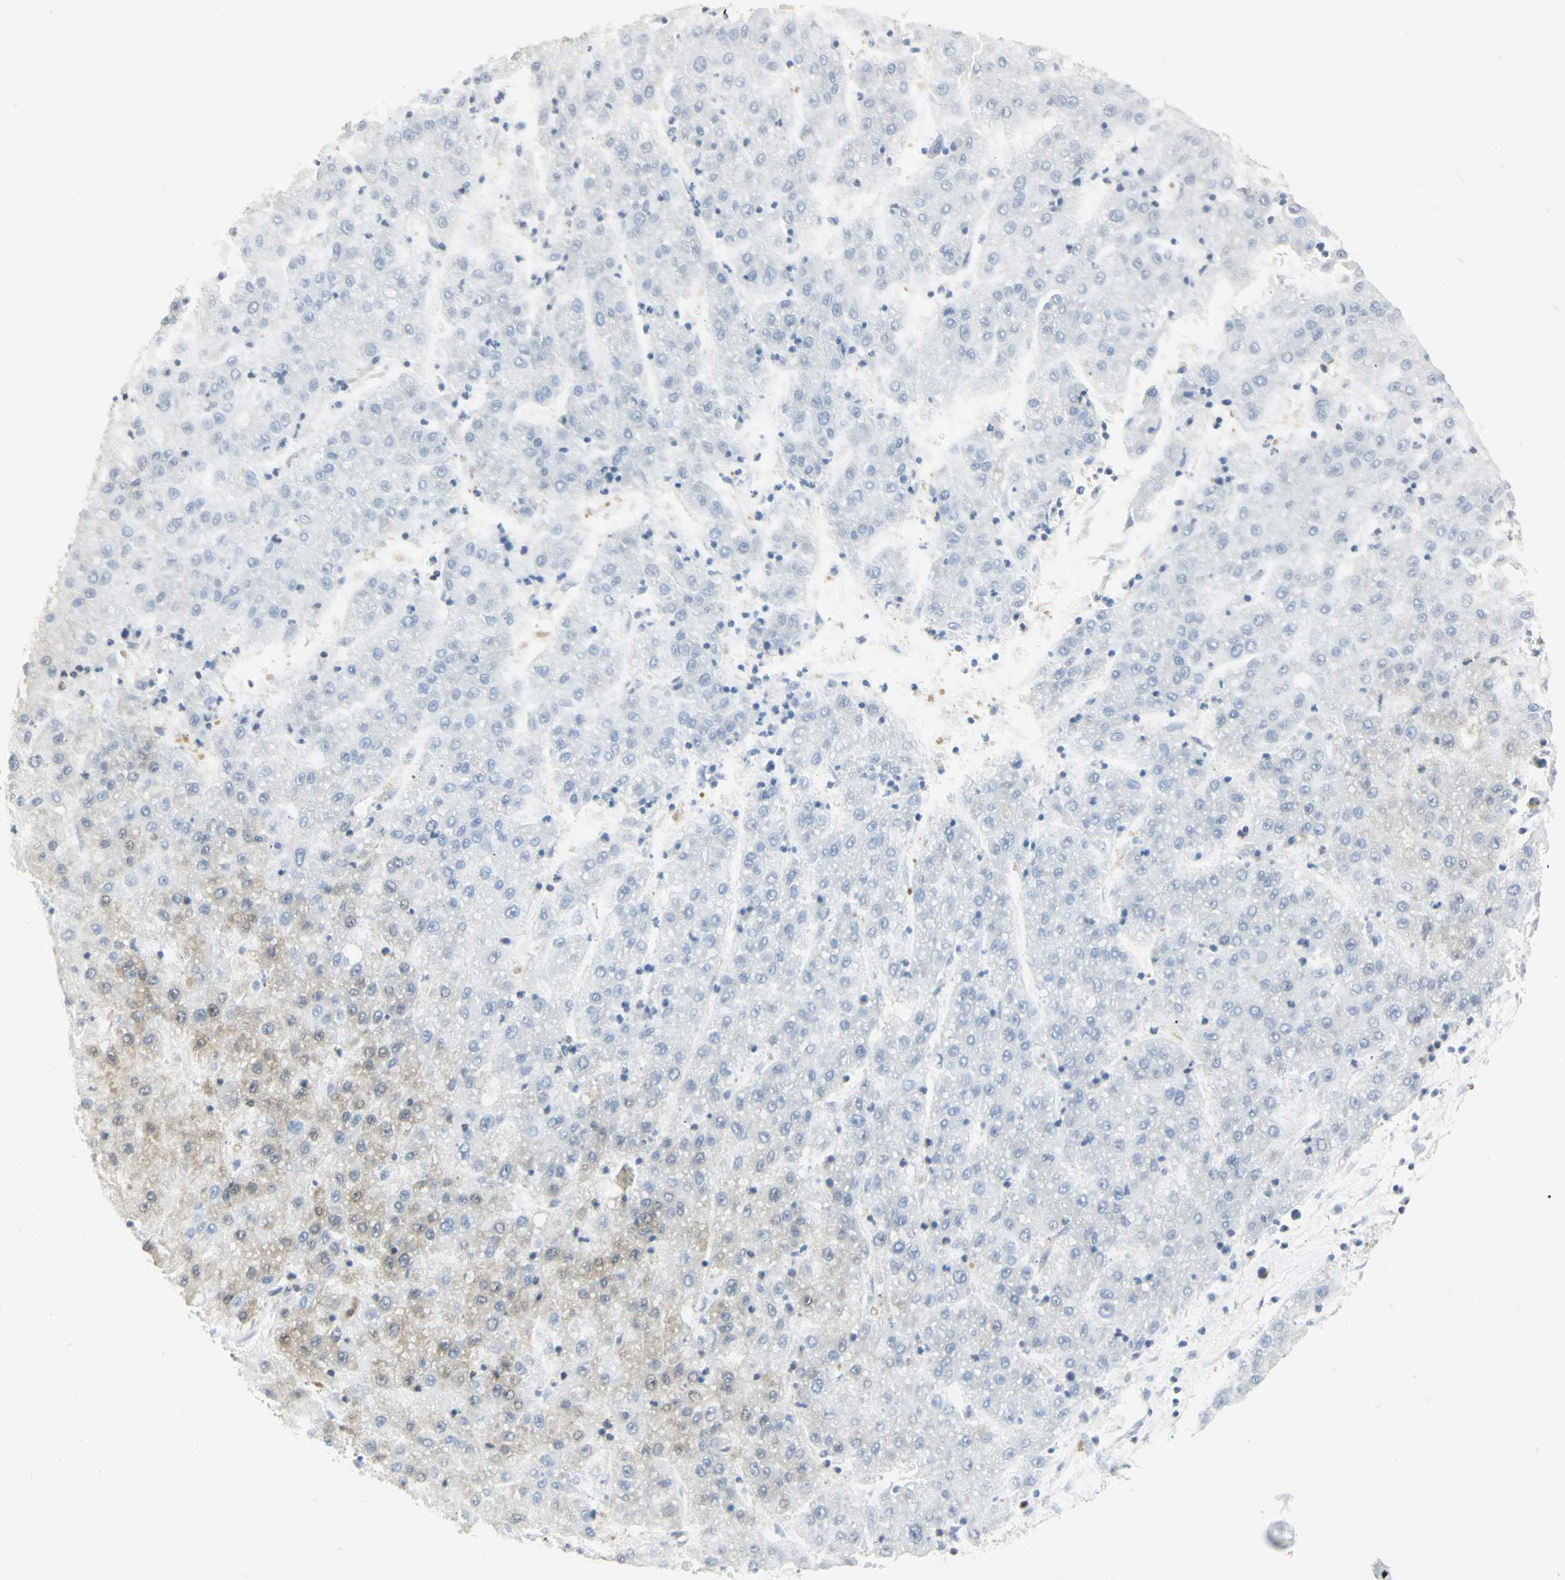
{"staining": {"intensity": "moderate", "quantity": "25%-75%", "location": "cytoplasmic/membranous,nuclear"}, "tissue": "liver cancer", "cell_type": "Tumor cells", "image_type": "cancer", "snomed": [{"axis": "morphology", "description": "Carcinoma, Hepatocellular, NOS"}, {"axis": "topography", "description": "Liver"}], "caption": "Hepatocellular carcinoma (liver) tissue reveals moderate cytoplasmic/membranous and nuclear expression in about 25%-75% of tumor cells", "gene": "EEA1", "patient": {"sex": "male", "age": 72}}